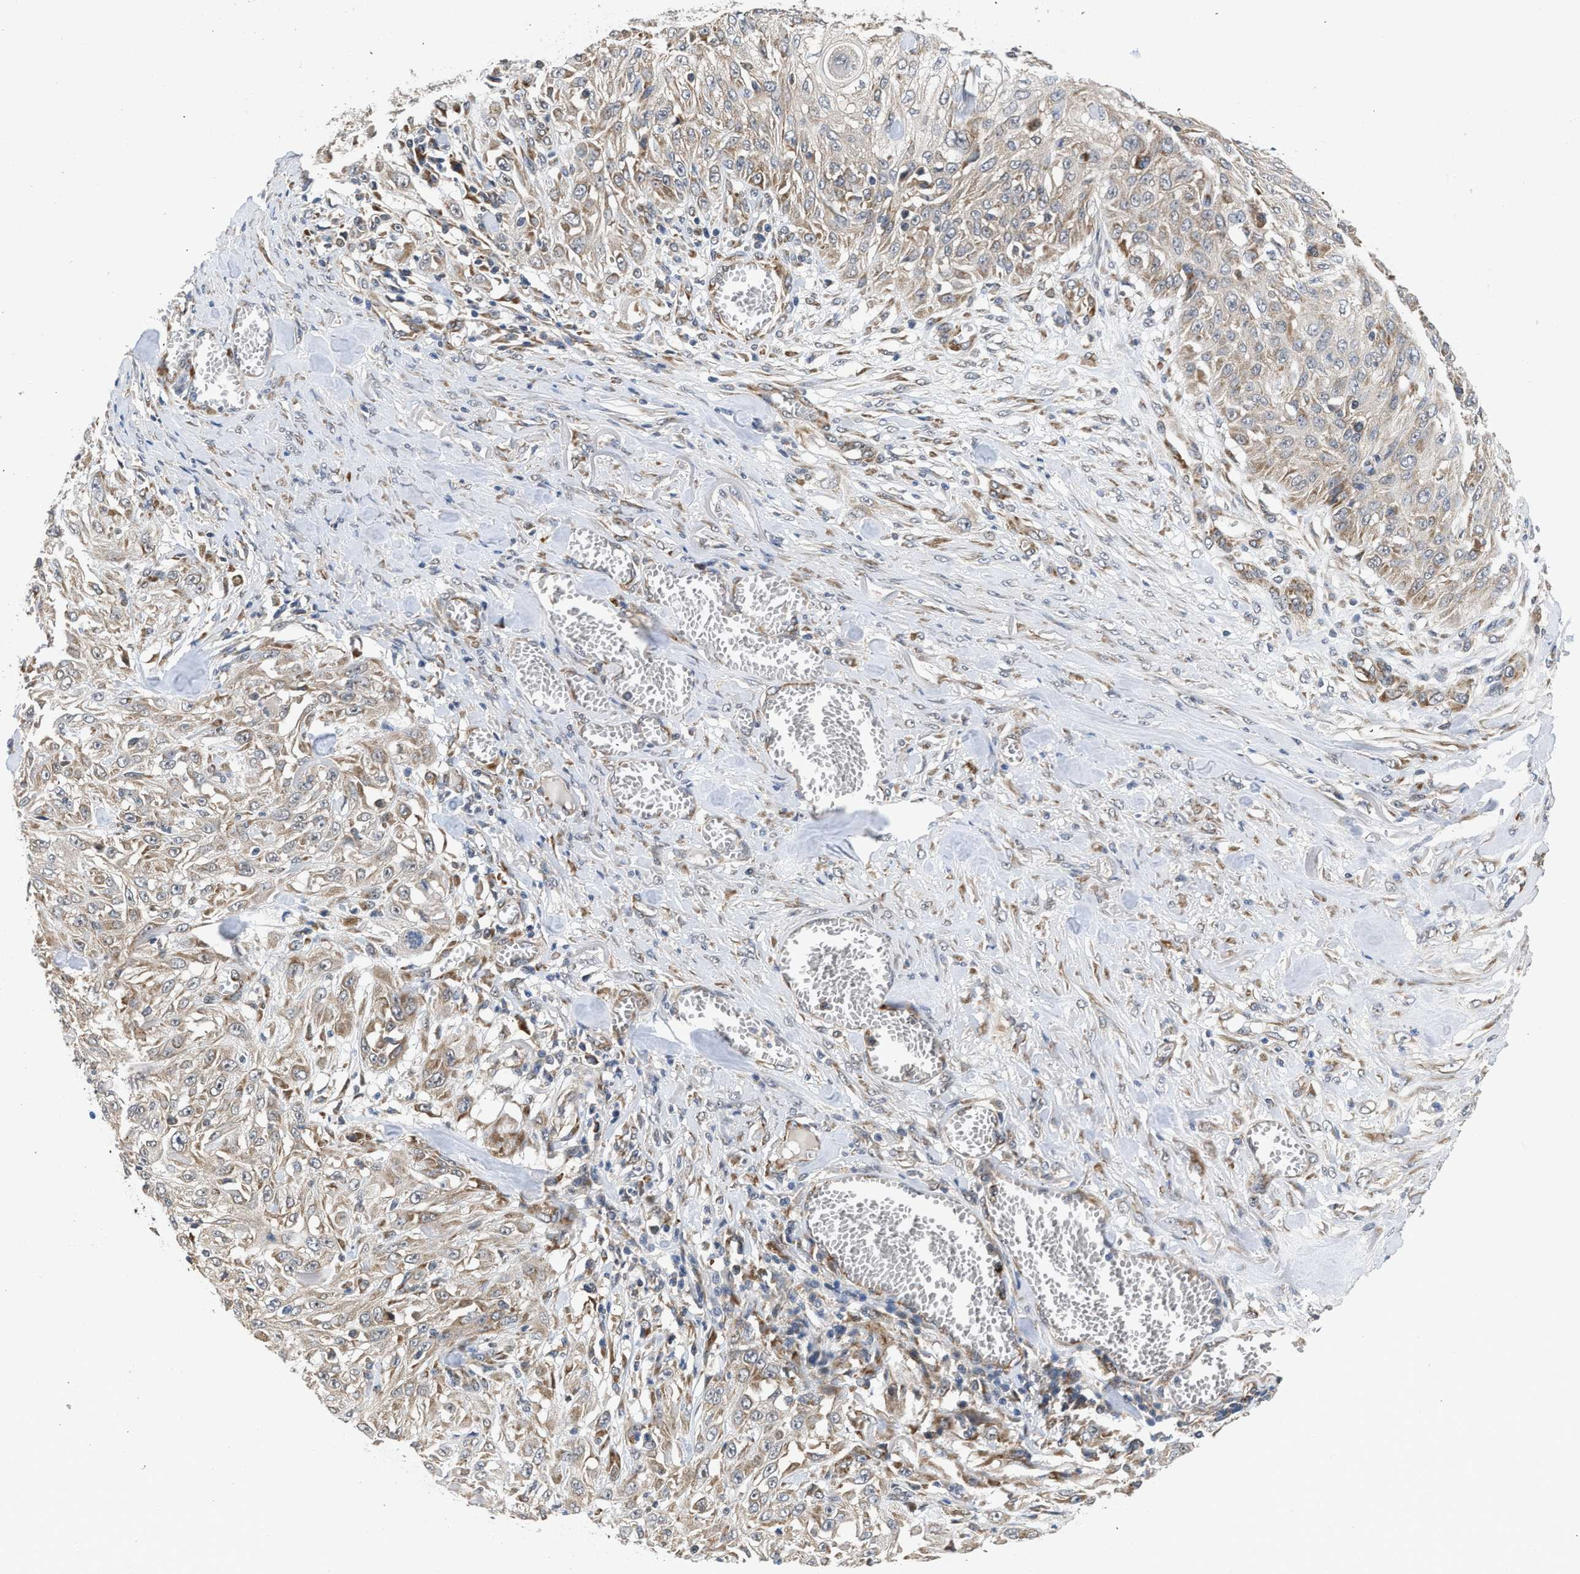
{"staining": {"intensity": "weak", "quantity": "25%-75%", "location": "cytoplasmic/membranous"}, "tissue": "skin cancer", "cell_type": "Tumor cells", "image_type": "cancer", "snomed": [{"axis": "morphology", "description": "Squamous cell carcinoma, NOS"}, {"axis": "morphology", "description": "Squamous cell carcinoma, metastatic, NOS"}, {"axis": "topography", "description": "Skin"}, {"axis": "topography", "description": "Lymph node"}], "caption": "An IHC photomicrograph of neoplastic tissue is shown. Protein staining in brown labels weak cytoplasmic/membranous positivity in skin cancer within tumor cells.", "gene": "POLG2", "patient": {"sex": "male", "age": 75}}